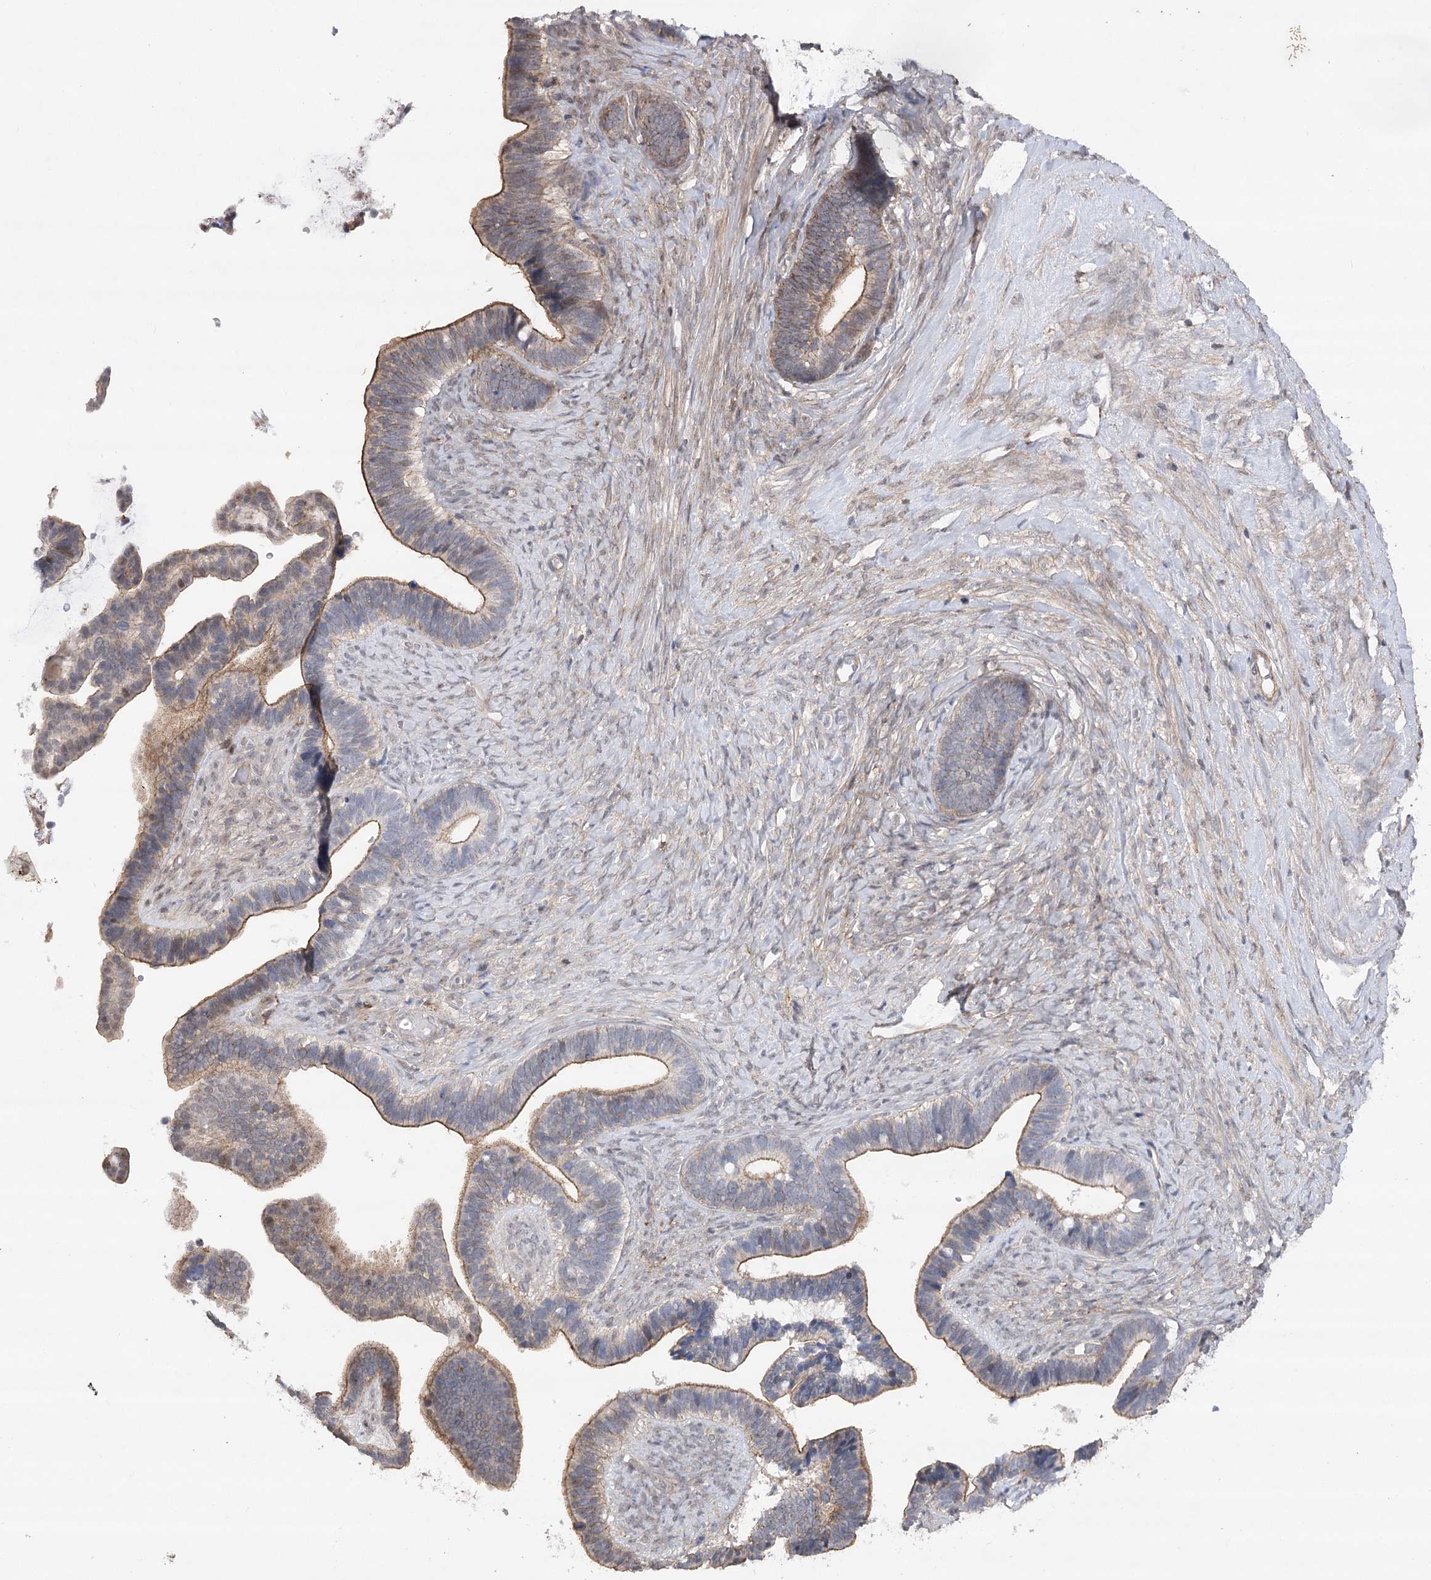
{"staining": {"intensity": "moderate", "quantity": "25%-75%", "location": "cytoplasmic/membranous"}, "tissue": "ovarian cancer", "cell_type": "Tumor cells", "image_type": "cancer", "snomed": [{"axis": "morphology", "description": "Cystadenocarcinoma, serous, NOS"}, {"axis": "topography", "description": "Ovary"}], "caption": "Immunohistochemistry (IHC) of ovarian cancer demonstrates medium levels of moderate cytoplasmic/membranous positivity in approximately 25%-75% of tumor cells. (brown staining indicates protein expression, while blue staining denotes nuclei).", "gene": "OBSL1", "patient": {"sex": "female", "age": 56}}